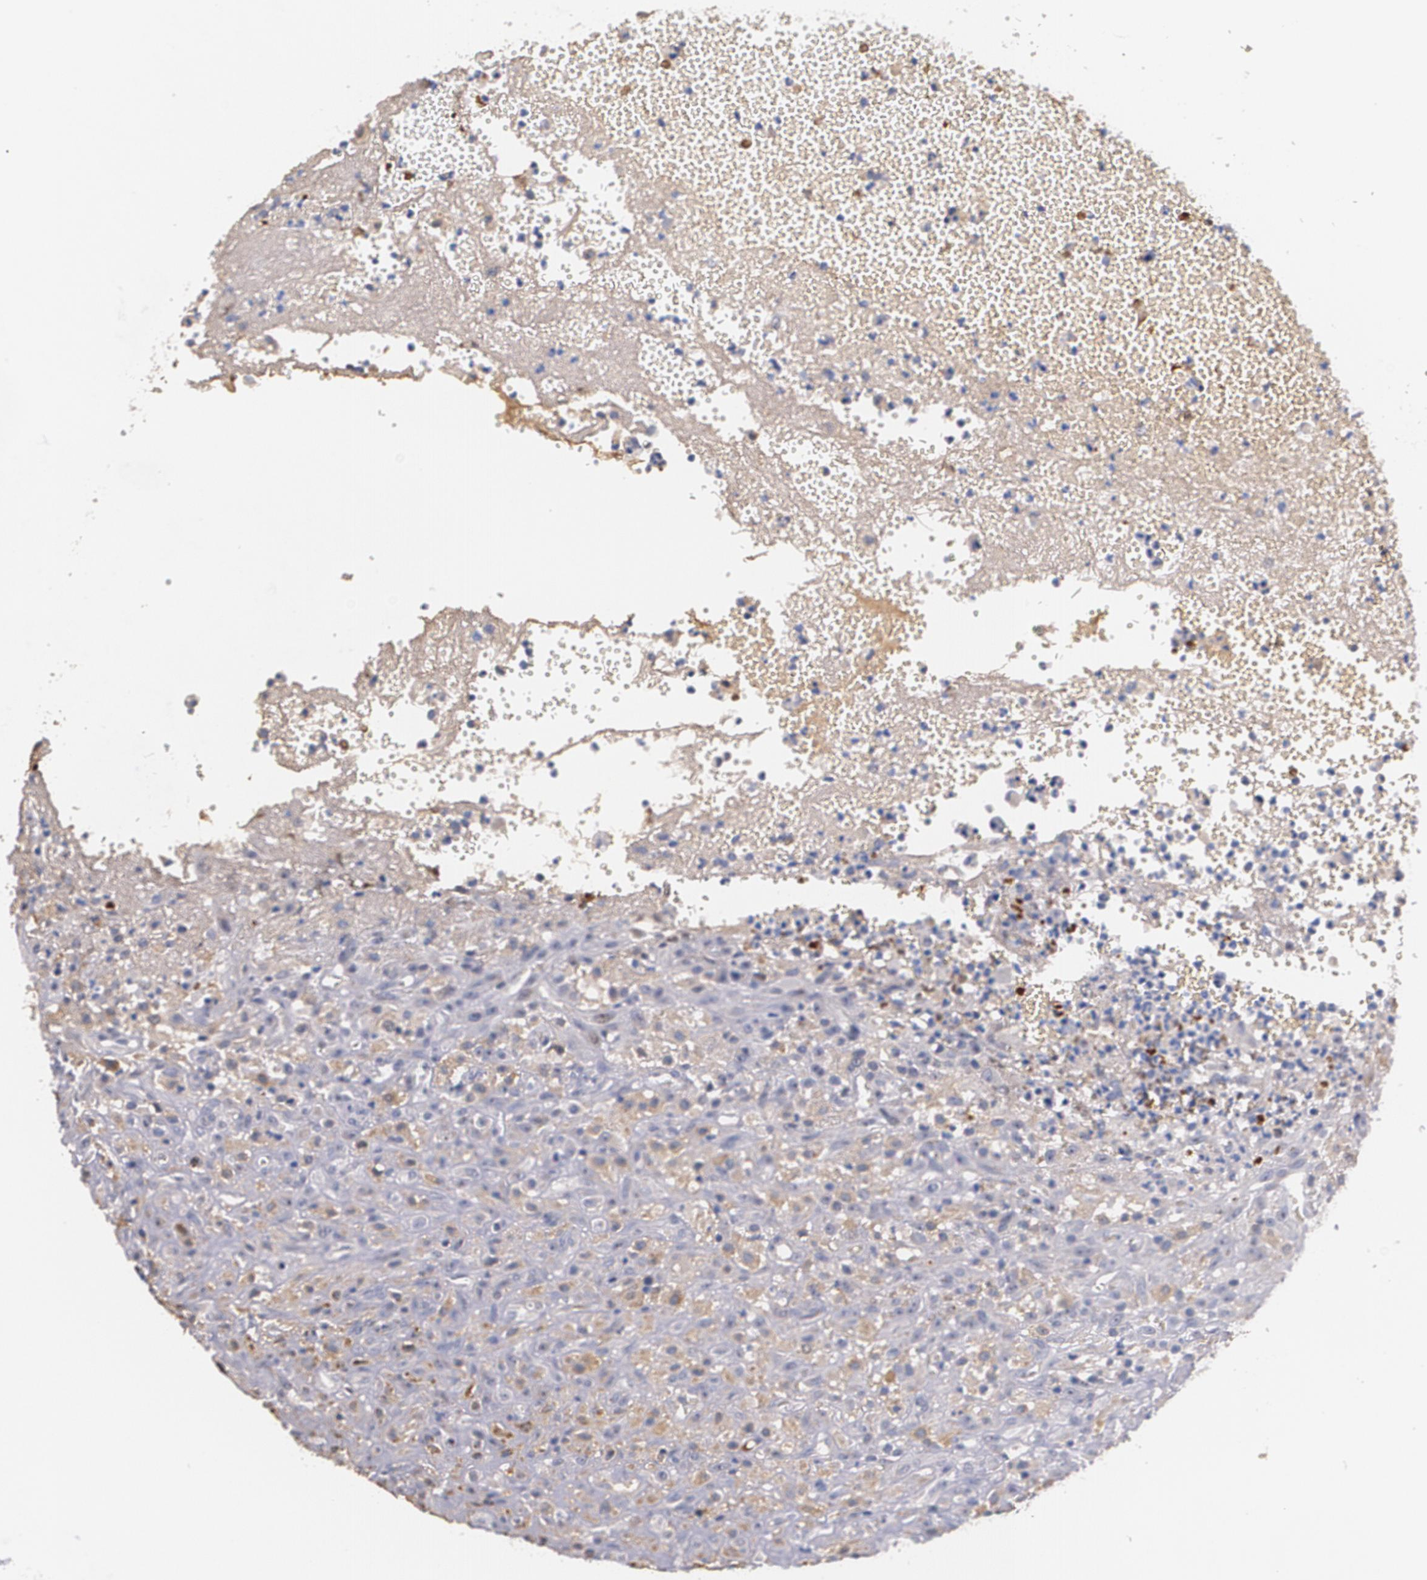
{"staining": {"intensity": "weak", "quantity": "<25%", "location": "cytoplasmic/membranous"}, "tissue": "glioma", "cell_type": "Tumor cells", "image_type": "cancer", "snomed": [{"axis": "morphology", "description": "Glioma, malignant, High grade"}, {"axis": "topography", "description": "Brain"}], "caption": "The photomicrograph demonstrates no significant positivity in tumor cells of malignant glioma (high-grade).", "gene": "AMBP", "patient": {"sex": "male", "age": 66}}